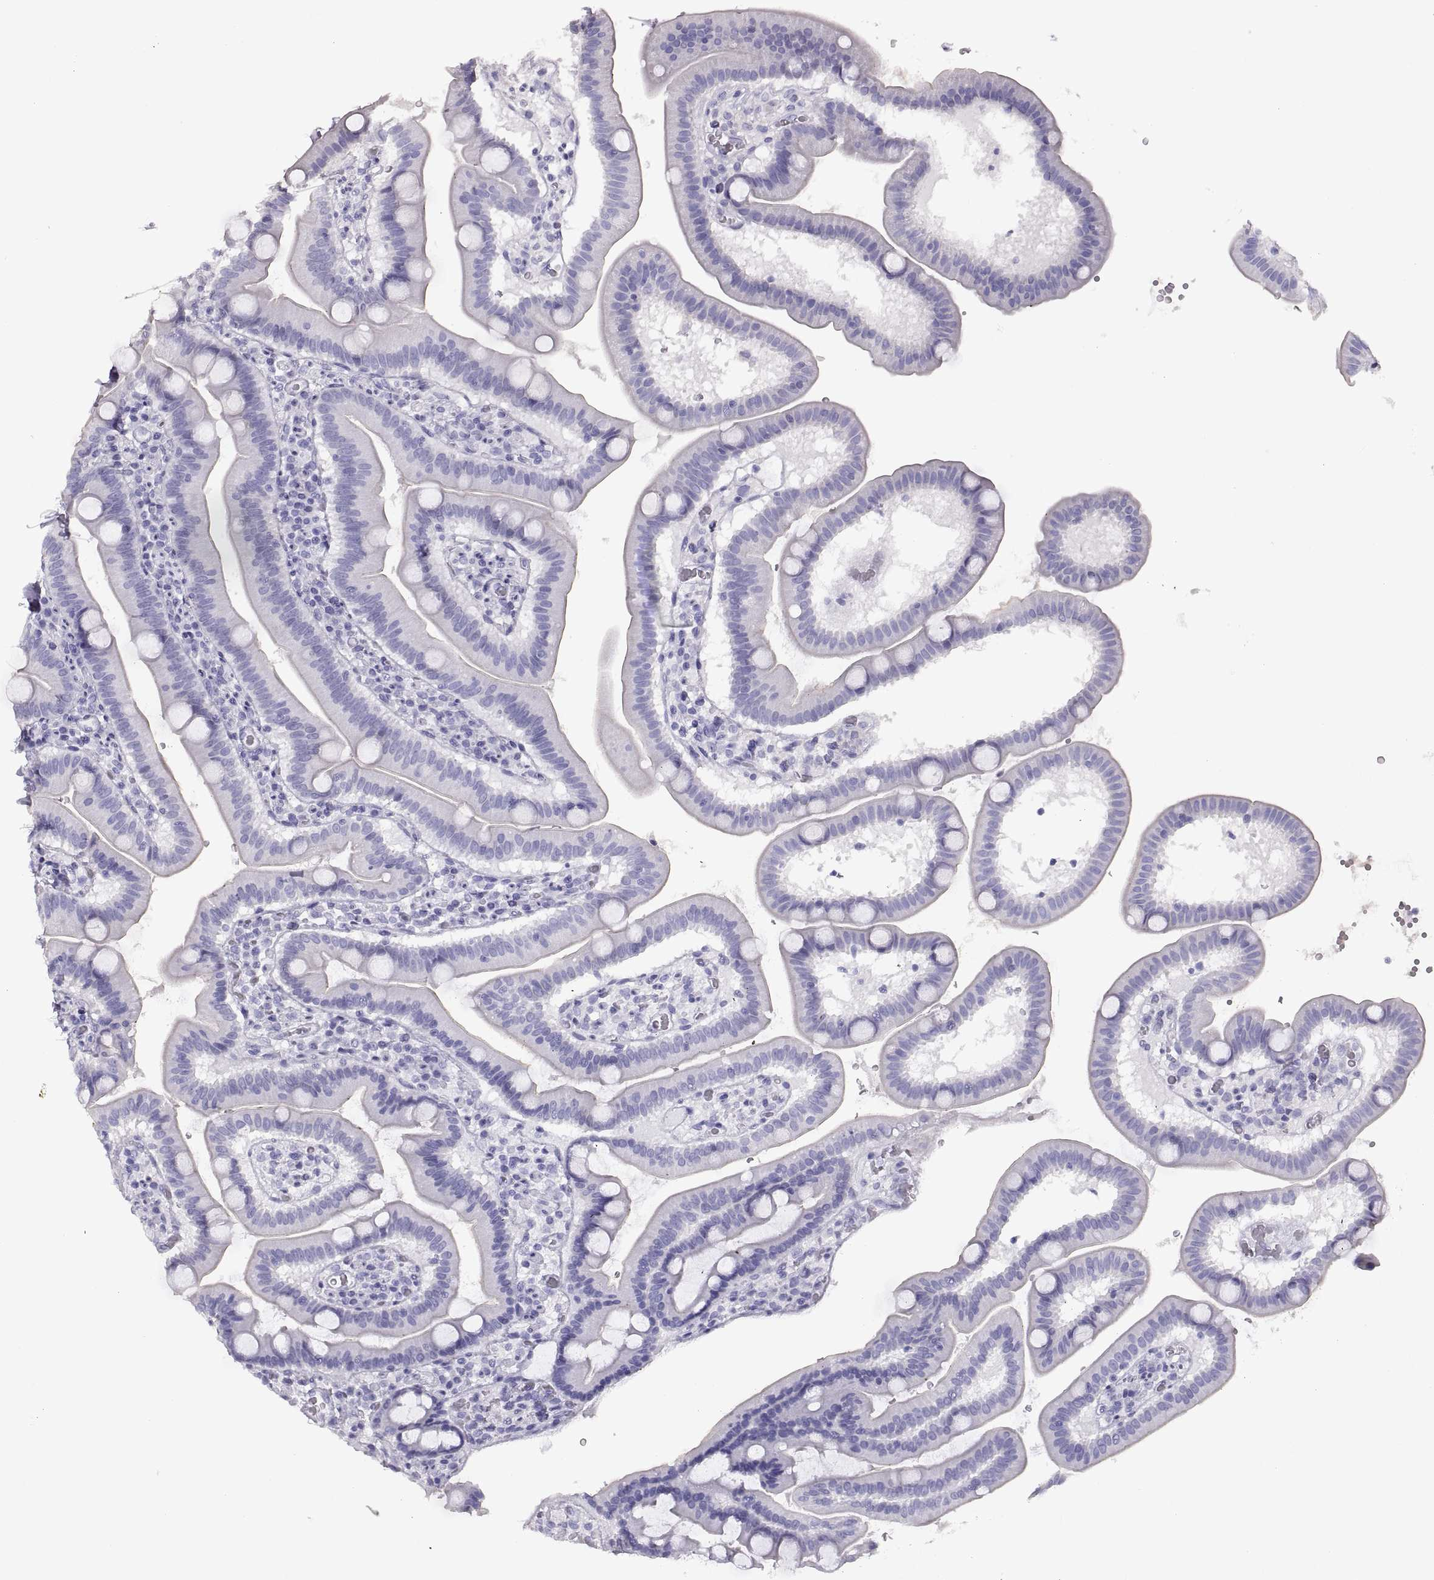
{"staining": {"intensity": "negative", "quantity": "none", "location": "none"}, "tissue": "duodenum", "cell_type": "Glandular cells", "image_type": "normal", "snomed": [{"axis": "morphology", "description": "Normal tissue, NOS"}, {"axis": "topography", "description": "Duodenum"}], "caption": "The micrograph shows no staining of glandular cells in unremarkable duodenum. (Brightfield microscopy of DAB (3,3'-diaminobenzidine) IHC at high magnification).", "gene": "RLBP1", "patient": {"sex": "male", "age": 59}}